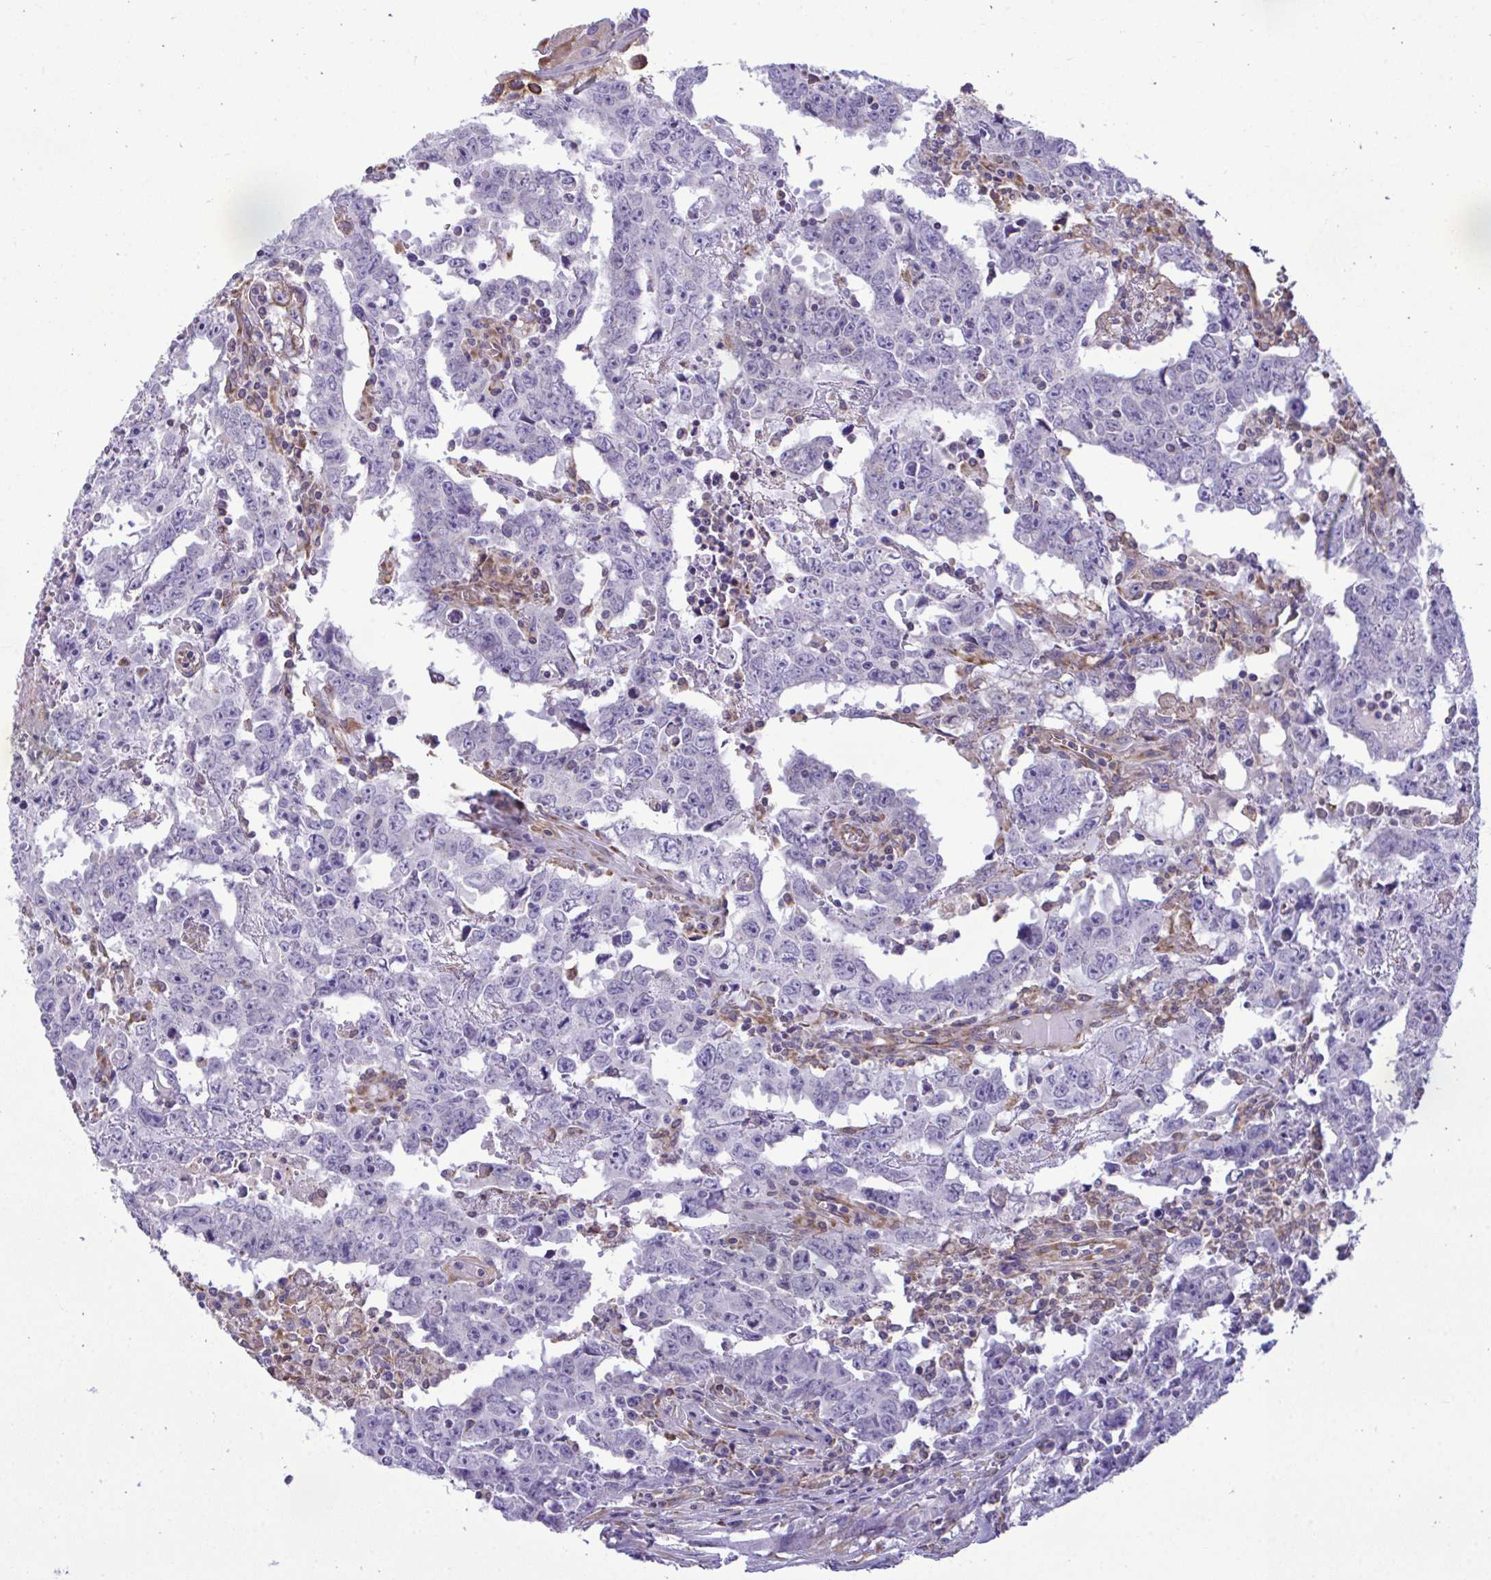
{"staining": {"intensity": "weak", "quantity": ">75%", "location": "cytoplasmic/membranous"}, "tissue": "testis cancer", "cell_type": "Tumor cells", "image_type": "cancer", "snomed": [{"axis": "morphology", "description": "Carcinoma, Embryonal, NOS"}, {"axis": "topography", "description": "Testis"}], "caption": "The histopathology image exhibits immunohistochemical staining of testis cancer. There is weak cytoplasmic/membranous staining is identified in about >75% of tumor cells.", "gene": "PIGK", "patient": {"sex": "male", "age": 22}}